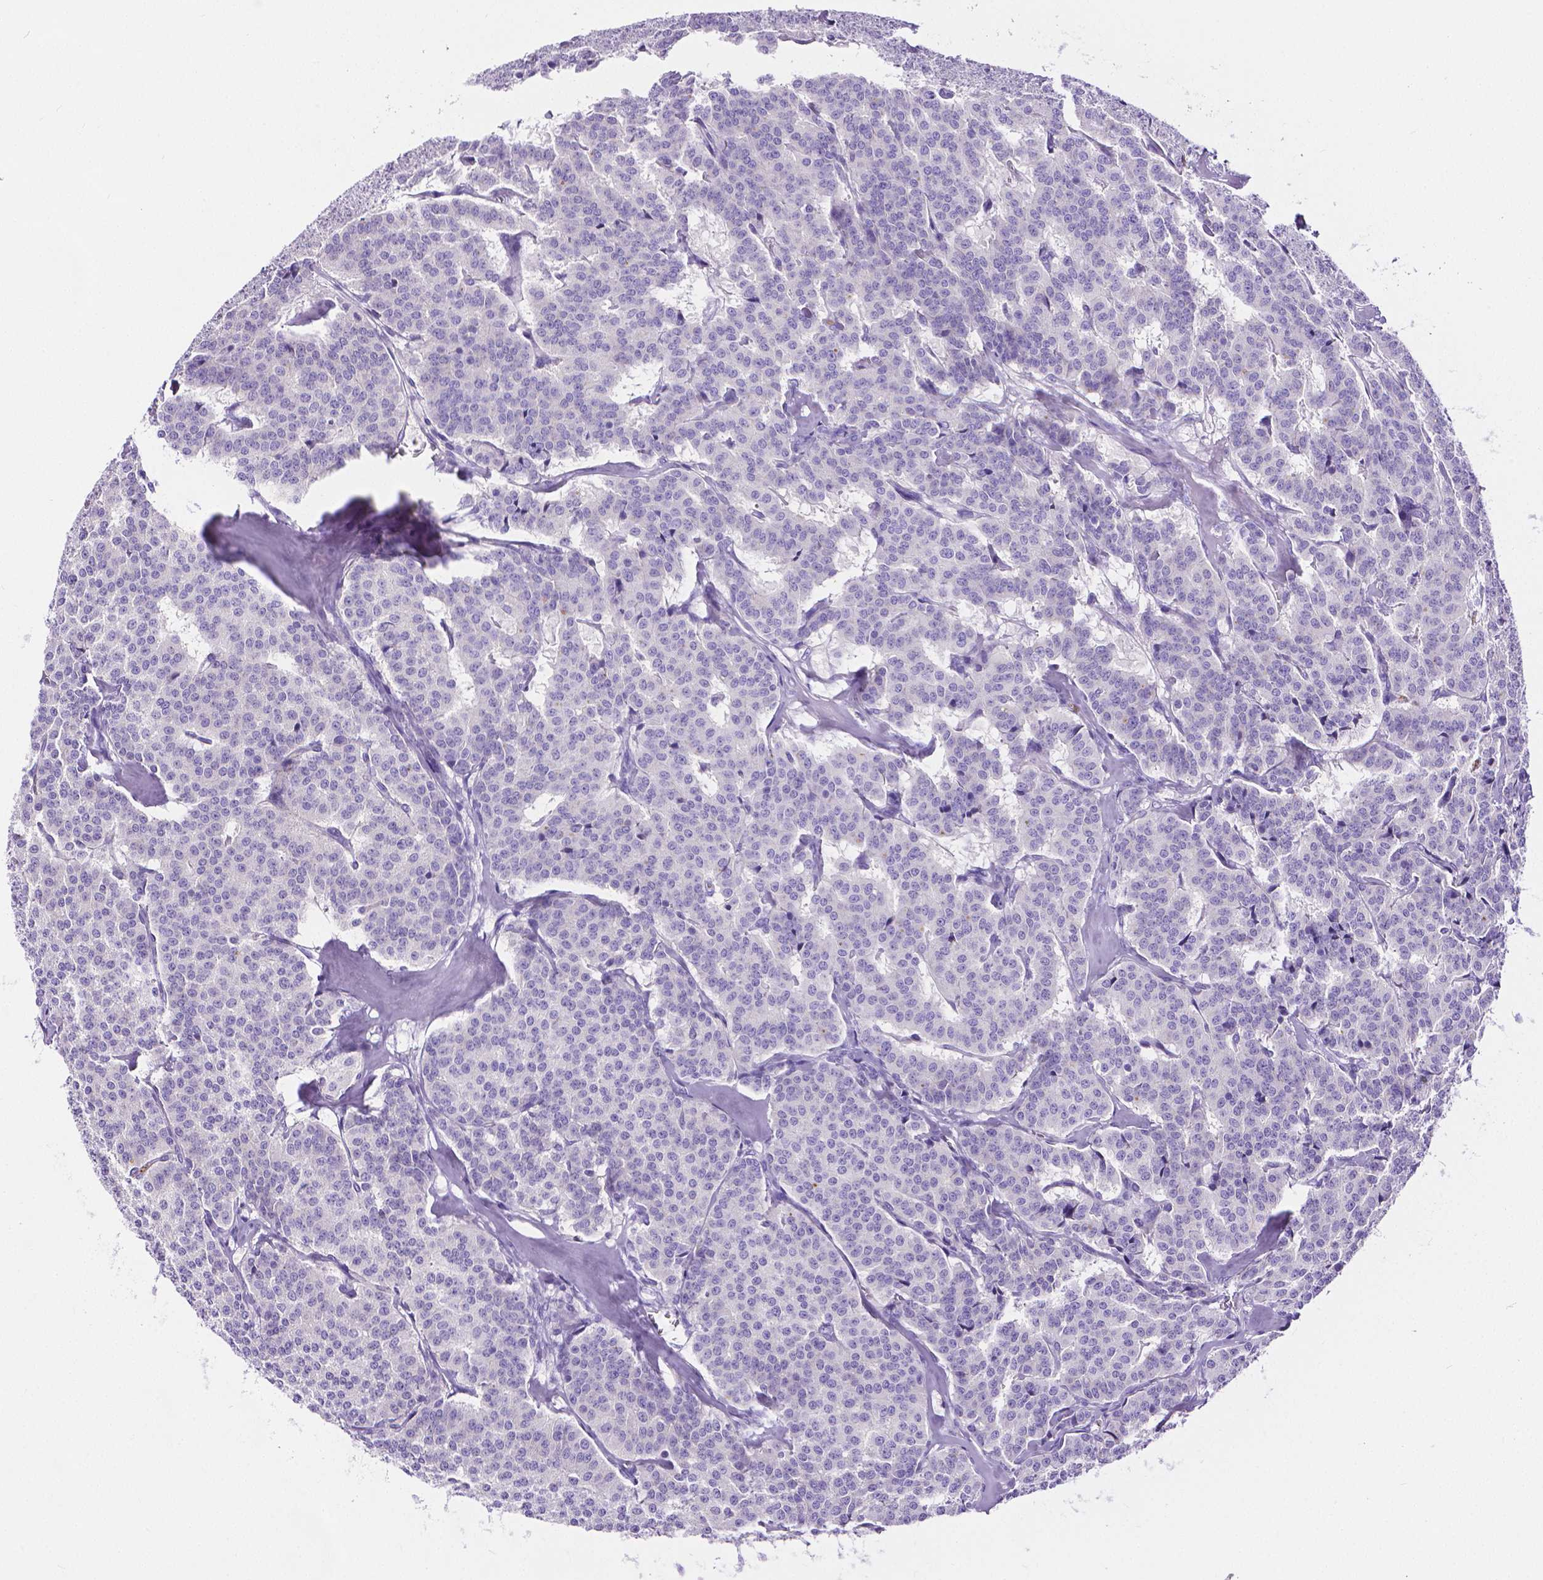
{"staining": {"intensity": "negative", "quantity": "none", "location": "none"}, "tissue": "carcinoid", "cell_type": "Tumor cells", "image_type": "cancer", "snomed": [{"axis": "morphology", "description": "Normal tissue, NOS"}, {"axis": "morphology", "description": "Carcinoid, malignant, NOS"}, {"axis": "topography", "description": "Lung"}], "caption": "The immunohistochemistry (IHC) image has no significant positivity in tumor cells of carcinoid tissue. (Stains: DAB (3,3'-diaminobenzidine) IHC with hematoxylin counter stain, Microscopy: brightfield microscopy at high magnification).", "gene": "MMP9", "patient": {"sex": "female", "age": 46}}